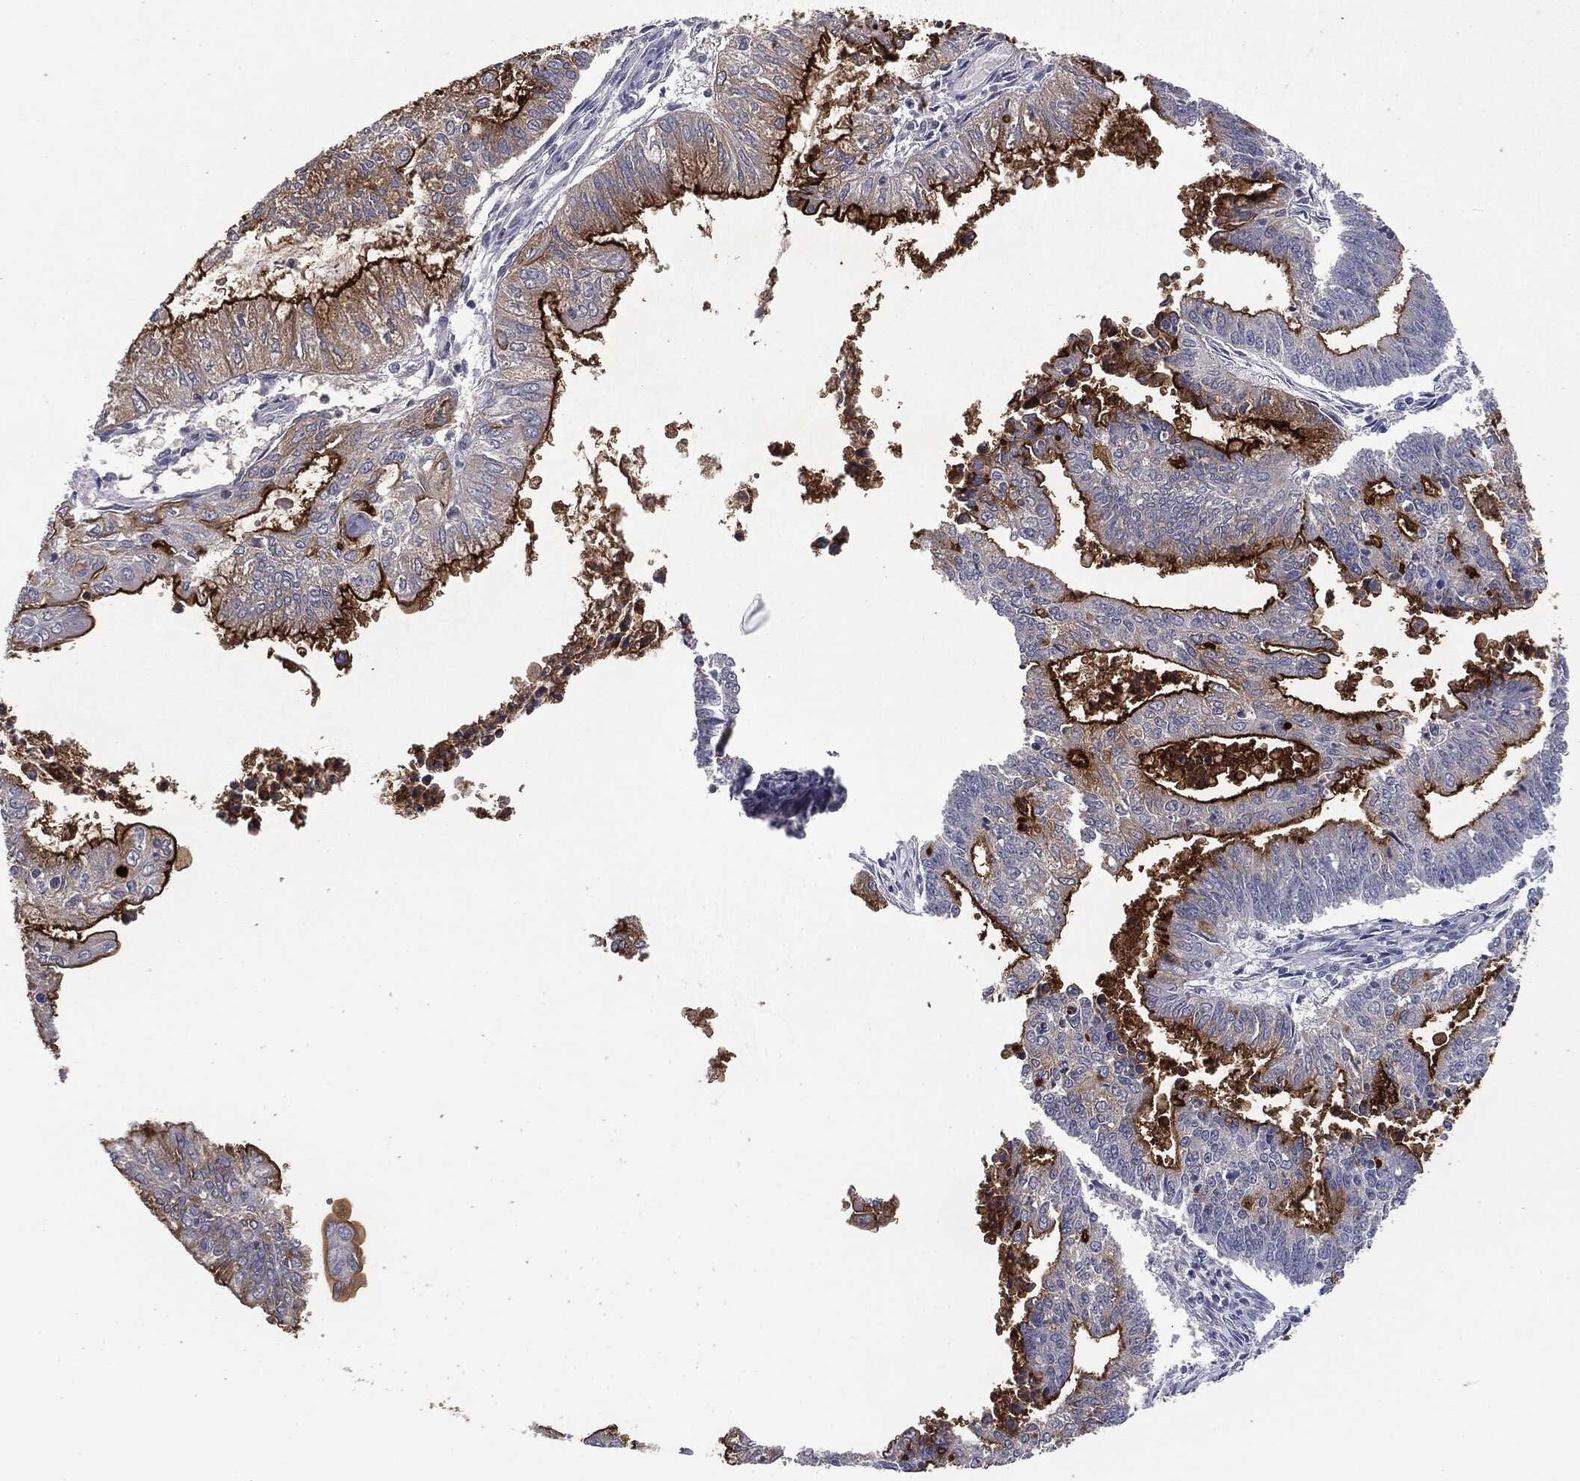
{"staining": {"intensity": "strong", "quantity": "25%-75%", "location": "cytoplasmic/membranous"}, "tissue": "endometrial cancer", "cell_type": "Tumor cells", "image_type": "cancer", "snomed": [{"axis": "morphology", "description": "Adenocarcinoma, NOS"}, {"axis": "topography", "description": "Endometrium"}], "caption": "A brown stain shows strong cytoplasmic/membranous positivity of a protein in human endometrial cancer (adenocarcinoma) tumor cells.", "gene": "MUC1", "patient": {"sex": "female", "age": 61}}